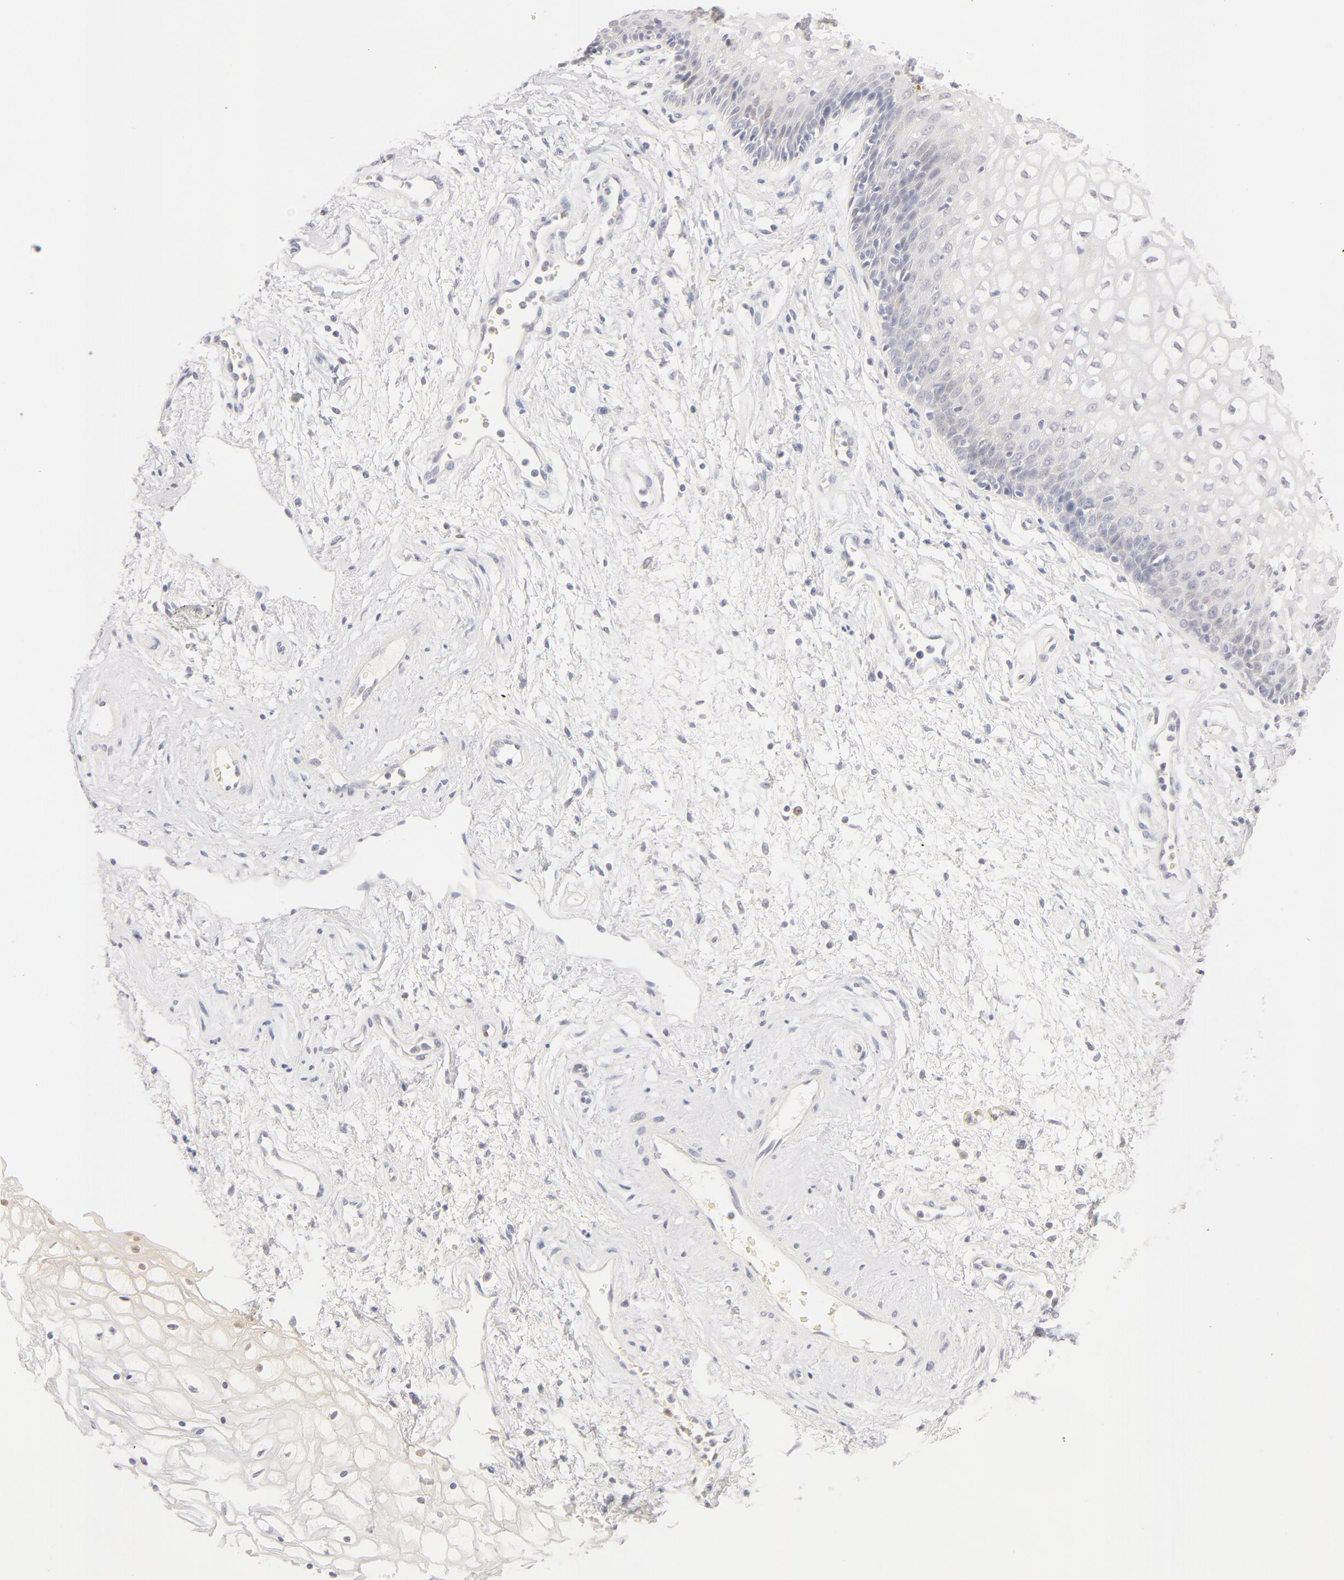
{"staining": {"intensity": "negative", "quantity": "none", "location": "none"}, "tissue": "vagina", "cell_type": "Squamous epithelial cells", "image_type": "normal", "snomed": [{"axis": "morphology", "description": "Normal tissue, NOS"}, {"axis": "topography", "description": "Vagina"}], "caption": "High magnification brightfield microscopy of benign vagina stained with DAB (3,3'-diaminobenzidine) (brown) and counterstained with hematoxylin (blue): squamous epithelial cells show no significant expression. (Immunohistochemistry (ihc), brightfield microscopy, high magnification).", "gene": "CA2", "patient": {"sex": "female", "age": 34}}